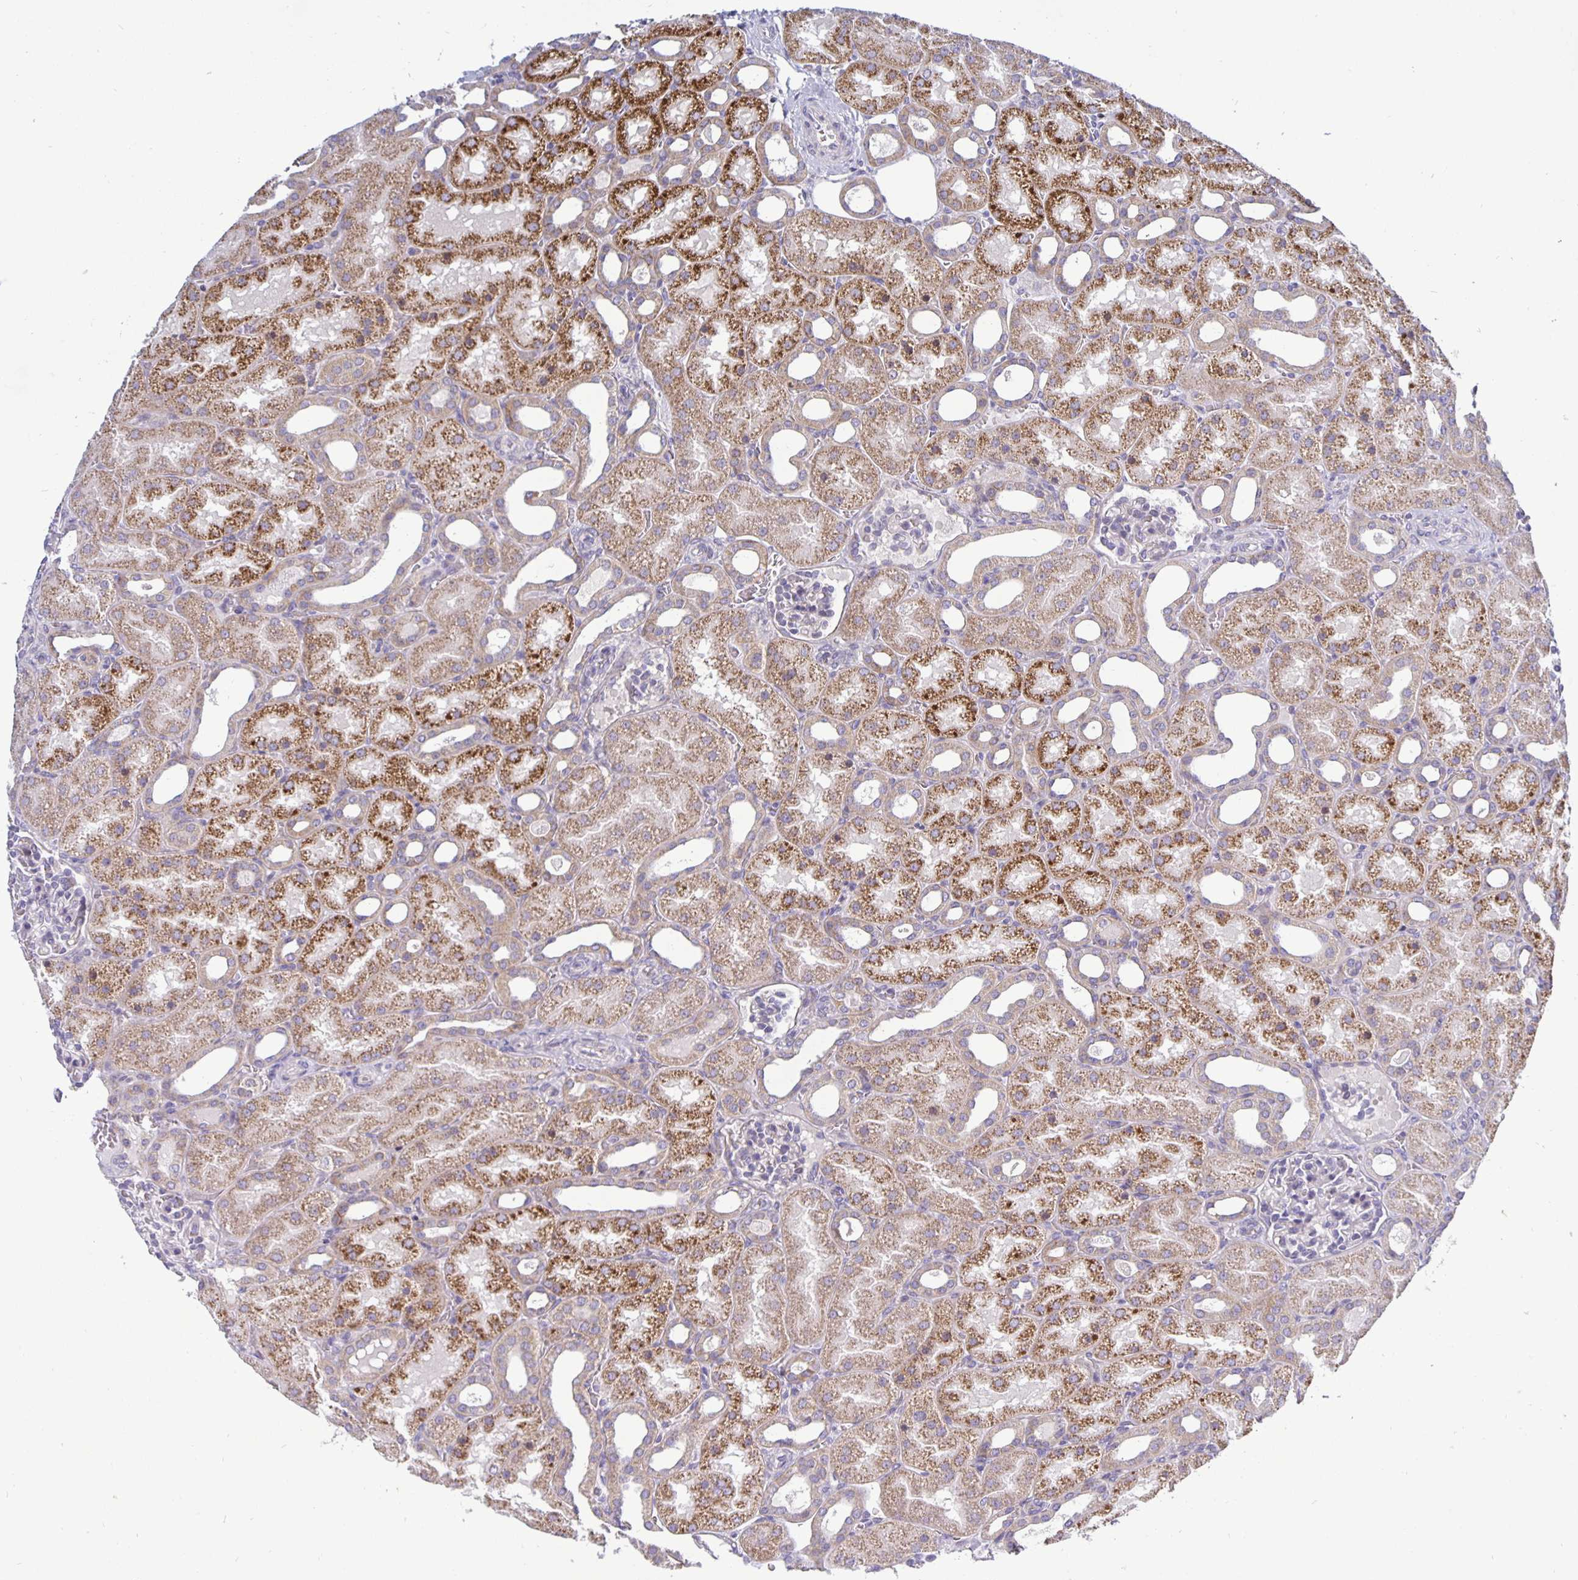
{"staining": {"intensity": "negative", "quantity": "none", "location": "none"}, "tissue": "kidney", "cell_type": "Cells in glomeruli", "image_type": "normal", "snomed": [{"axis": "morphology", "description": "Normal tissue, NOS"}, {"axis": "topography", "description": "Kidney"}], "caption": "Micrograph shows no significant protein expression in cells in glomeruli of unremarkable kidney.", "gene": "ERBB2", "patient": {"sex": "male", "age": 2}}